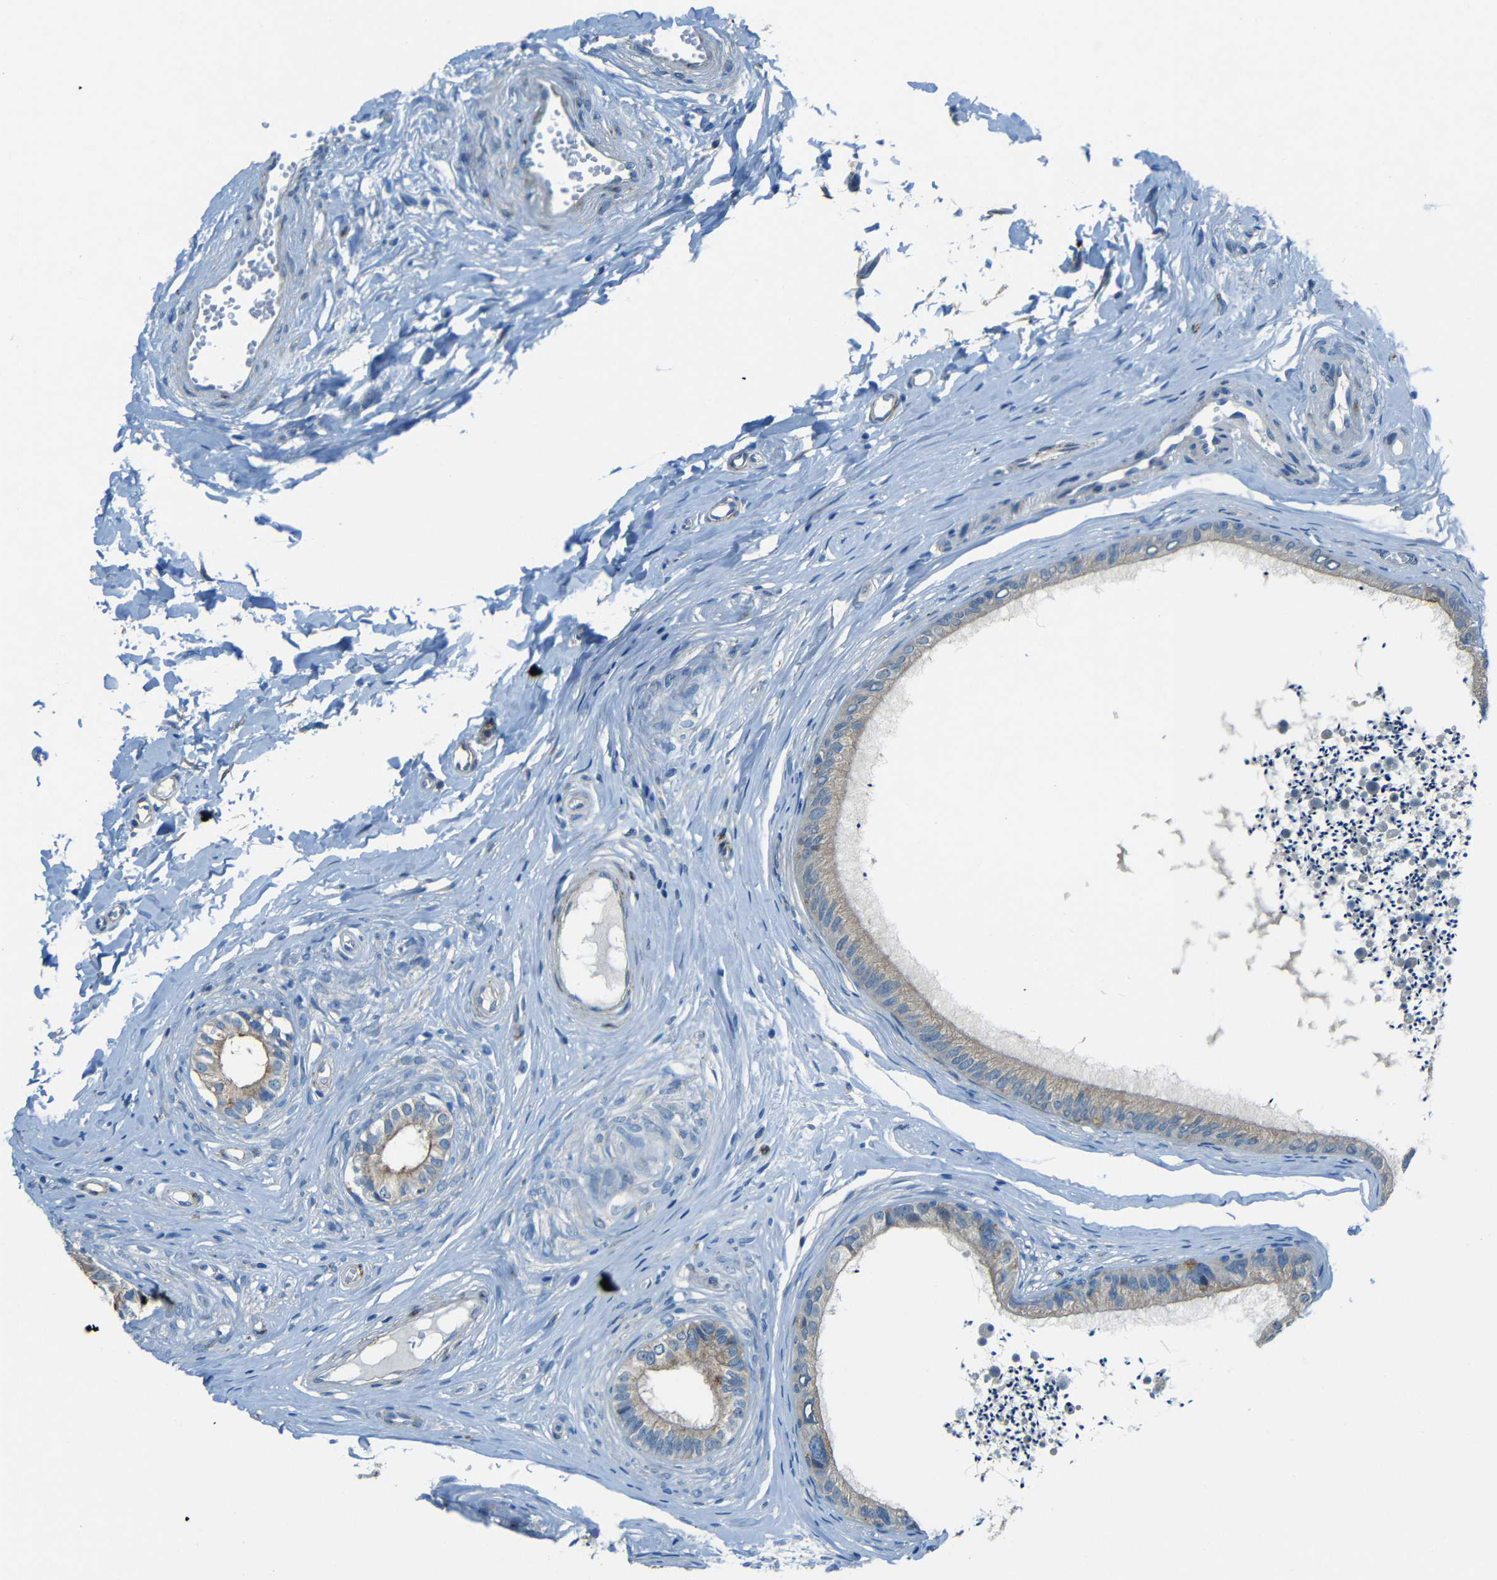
{"staining": {"intensity": "weak", "quantity": ">75%", "location": "cytoplasmic/membranous"}, "tissue": "epididymis", "cell_type": "Glandular cells", "image_type": "normal", "snomed": [{"axis": "morphology", "description": "Normal tissue, NOS"}, {"axis": "topography", "description": "Epididymis"}], "caption": "Protein analysis of normal epididymis demonstrates weak cytoplasmic/membranous positivity in approximately >75% of glandular cells.", "gene": "CYP26B1", "patient": {"sex": "male", "age": 56}}